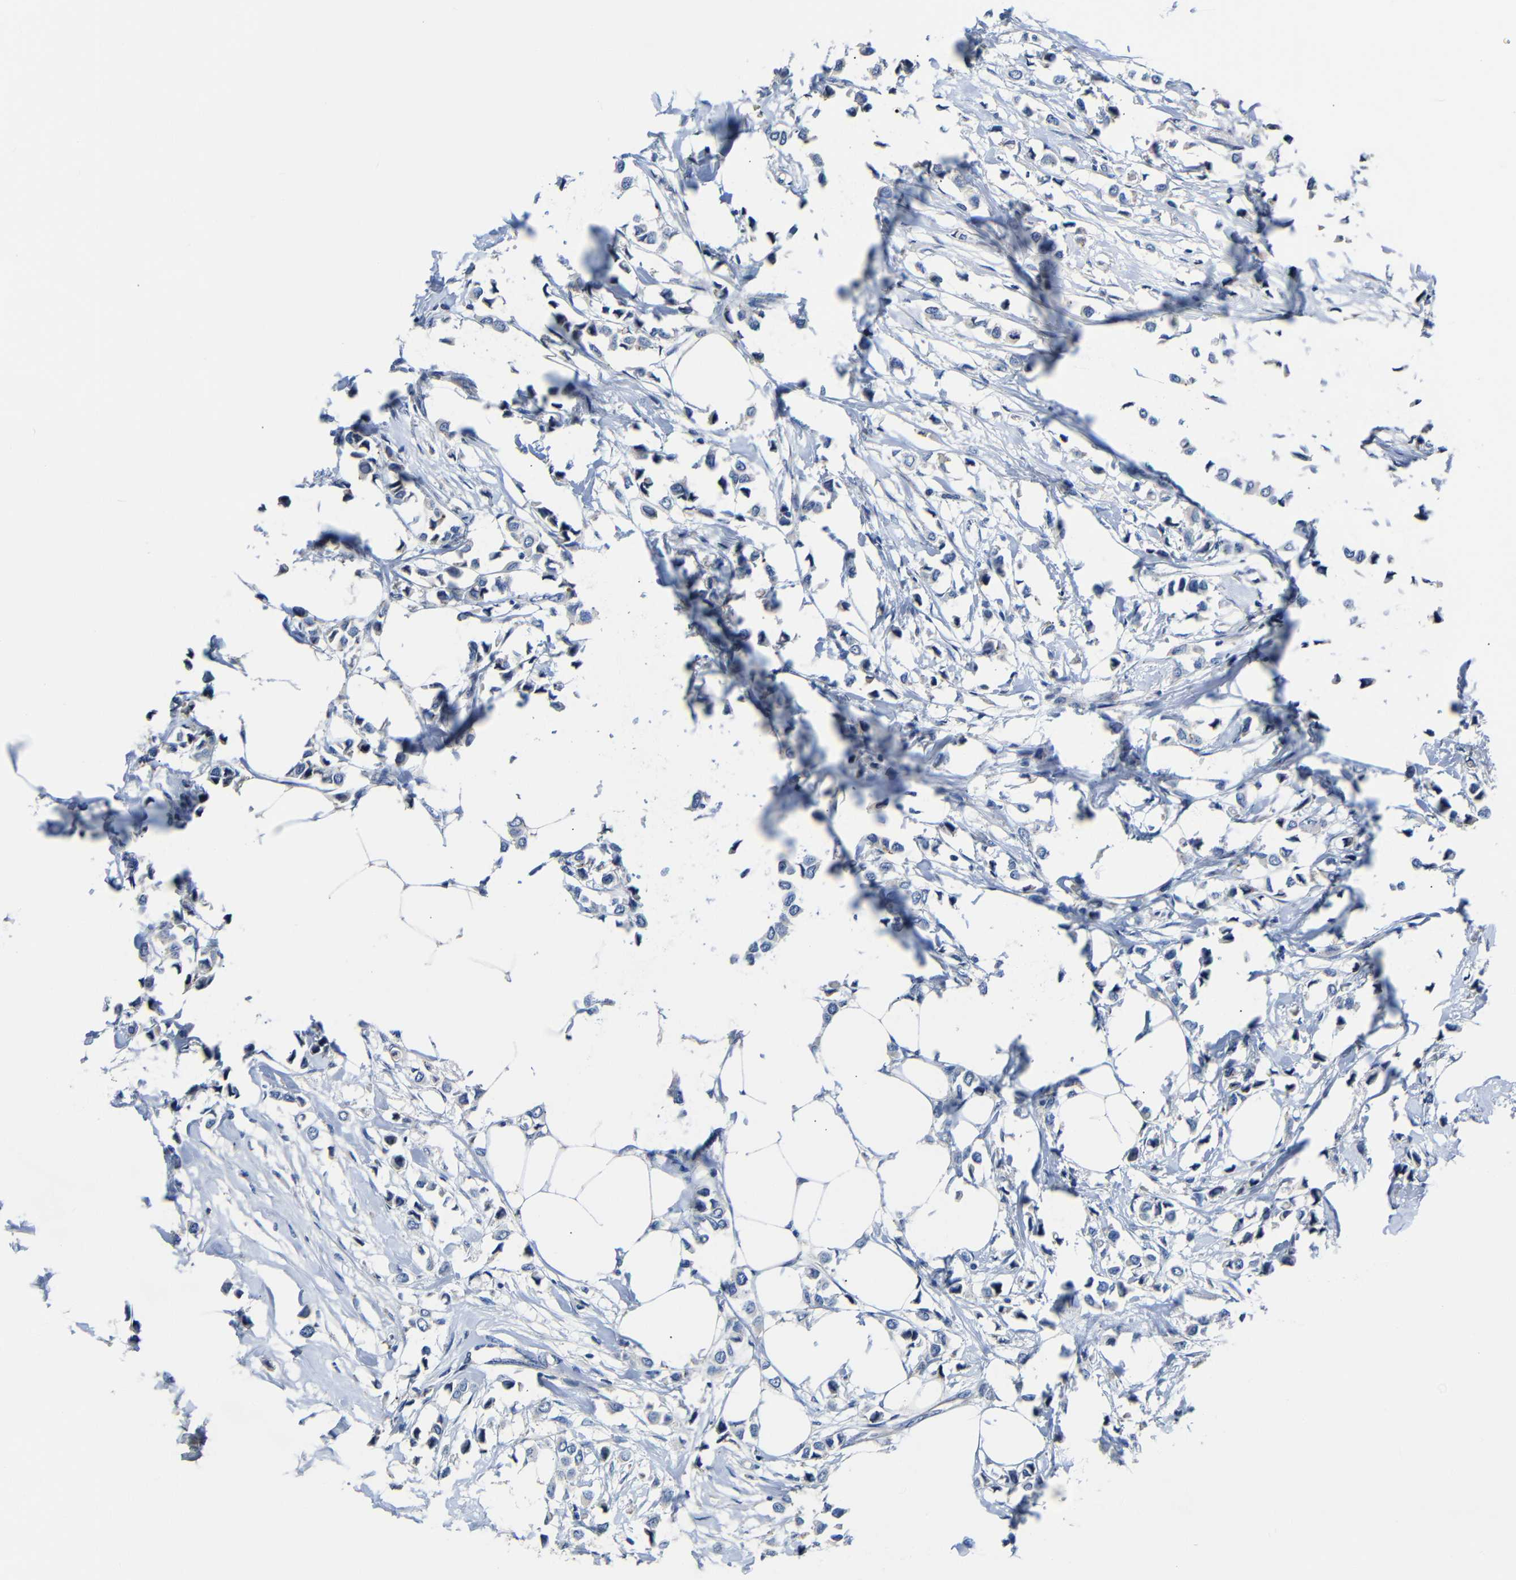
{"staining": {"intensity": "negative", "quantity": "none", "location": "none"}, "tissue": "breast cancer", "cell_type": "Tumor cells", "image_type": "cancer", "snomed": [{"axis": "morphology", "description": "Lobular carcinoma"}, {"axis": "topography", "description": "Breast"}], "caption": "The IHC histopathology image has no significant staining in tumor cells of lobular carcinoma (breast) tissue. (Immunohistochemistry (ihc), brightfield microscopy, high magnification).", "gene": "AFDN", "patient": {"sex": "female", "age": 51}}